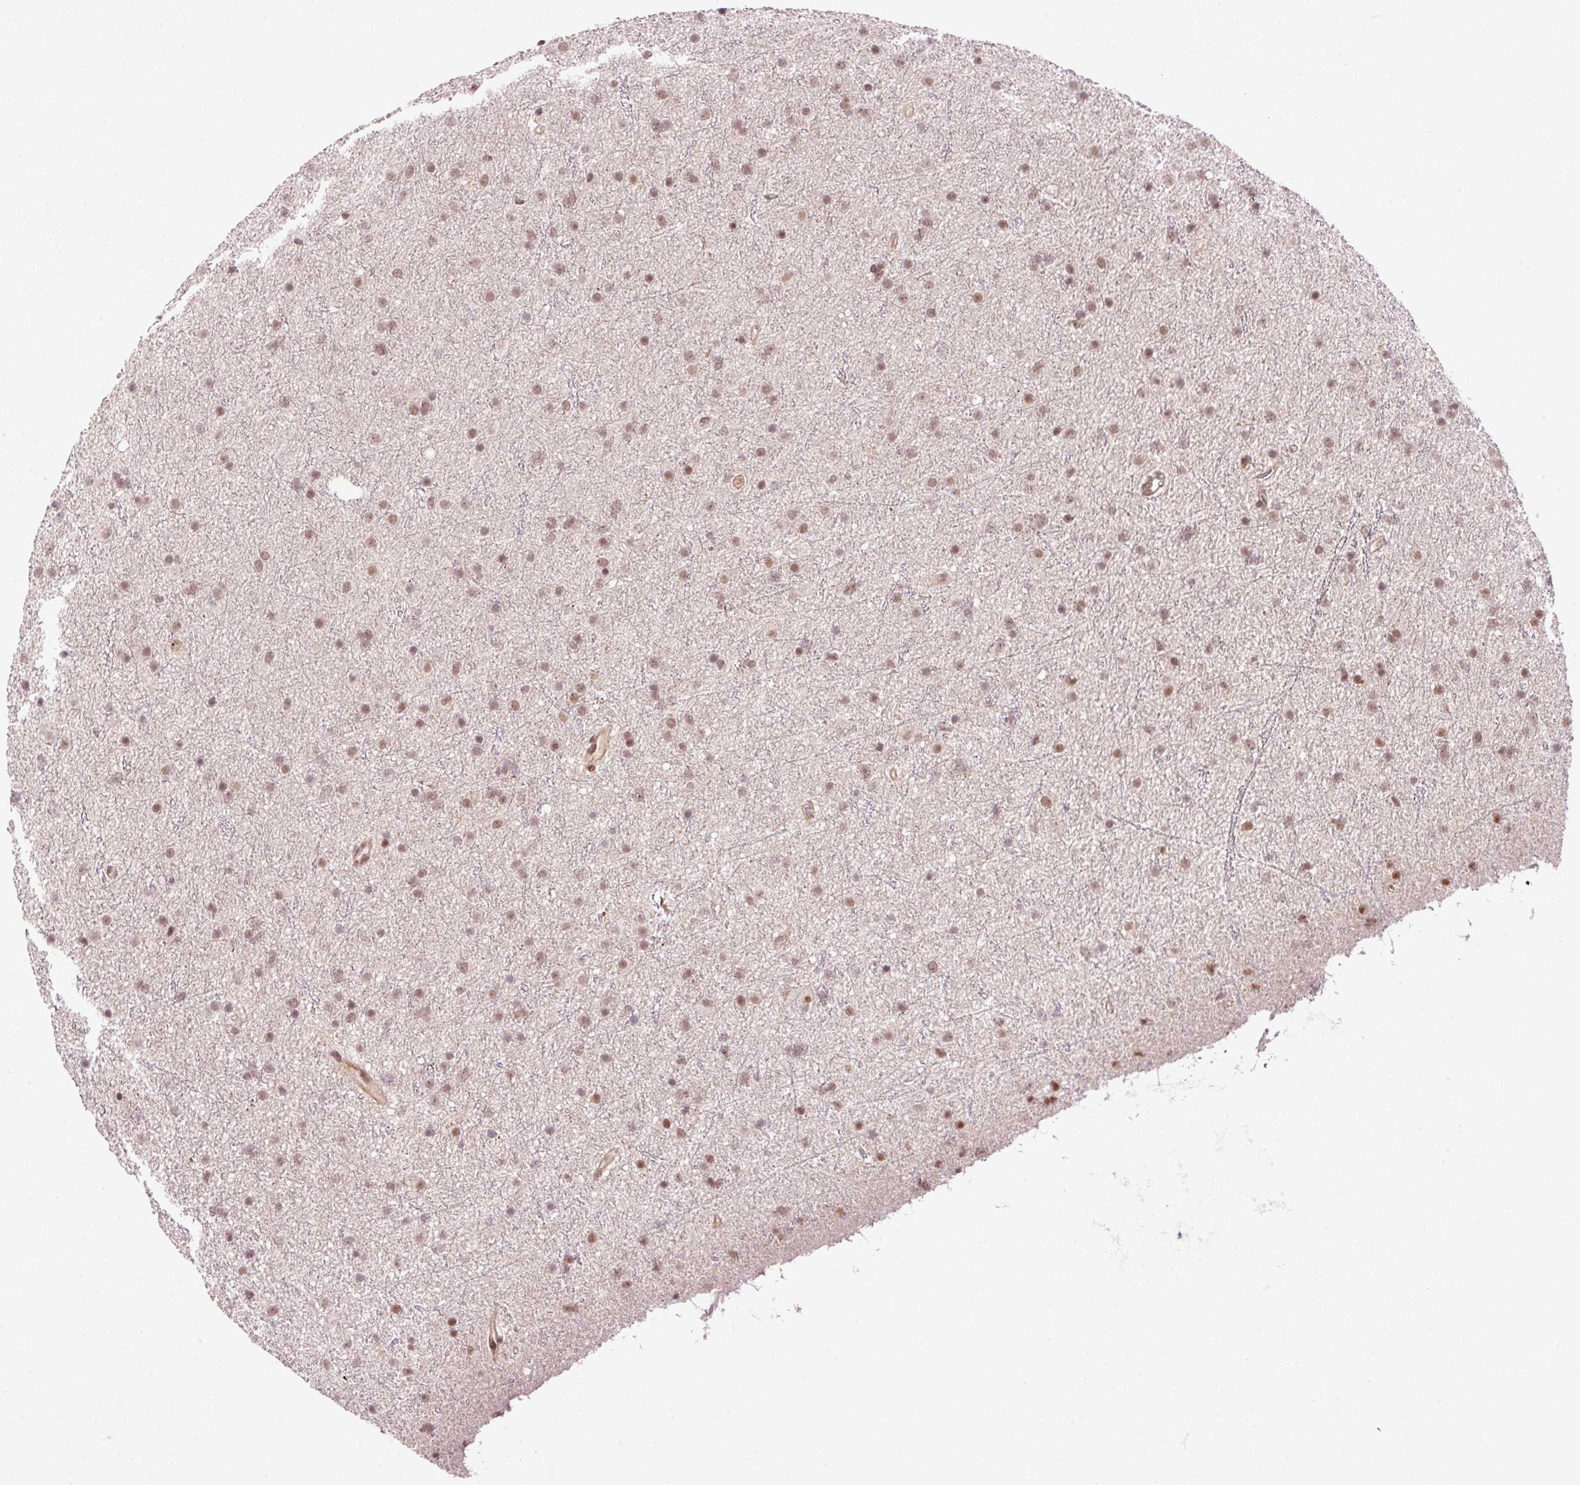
{"staining": {"intensity": "moderate", "quantity": ">75%", "location": "nuclear"}, "tissue": "glioma", "cell_type": "Tumor cells", "image_type": "cancer", "snomed": [{"axis": "morphology", "description": "Glioma, malignant, Low grade"}, {"axis": "topography", "description": "Cerebral cortex"}], "caption": "Human glioma stained with a protein marker shows moderate staining in tumor cells.", "gene": "ANKRD20A1", "patient": {"sex": "female", "age": 39}}